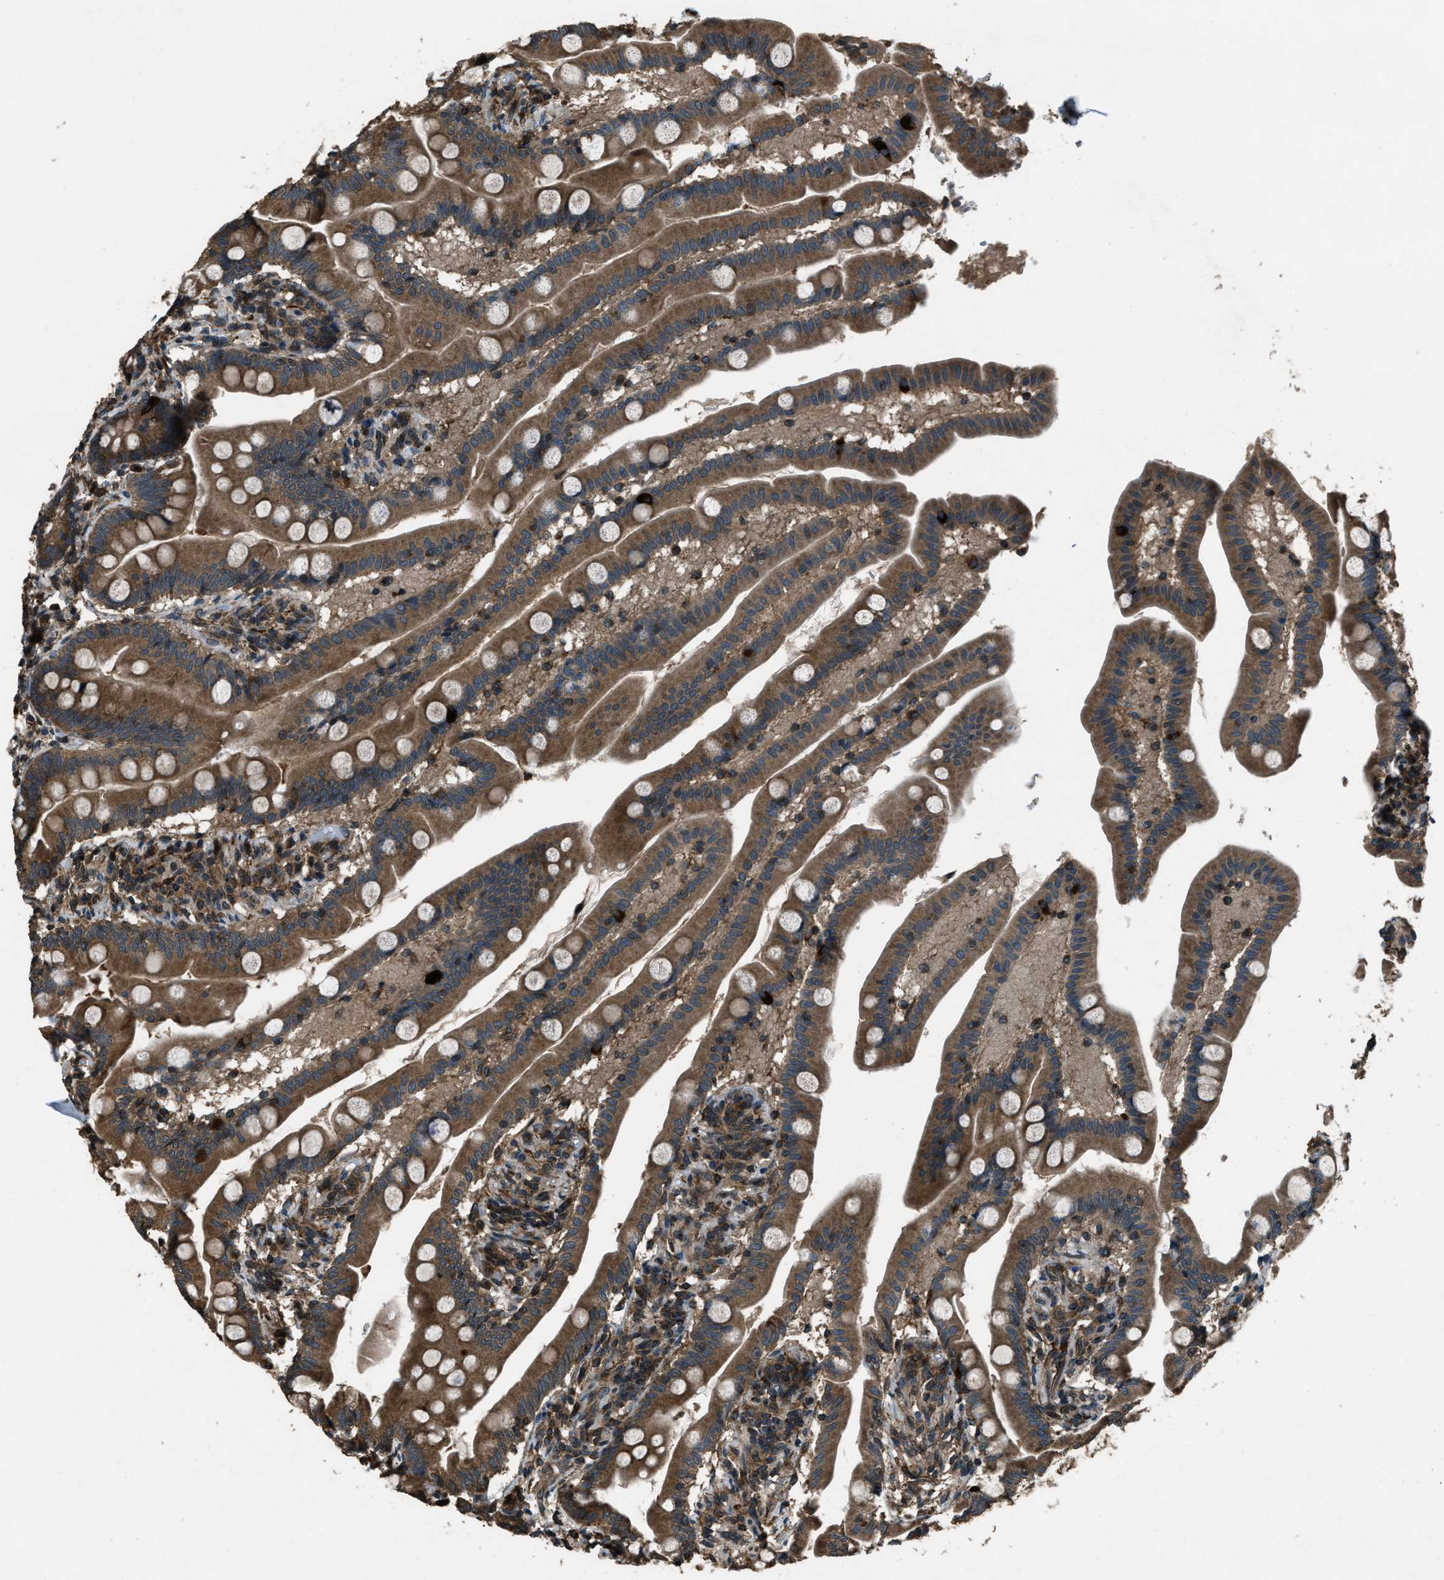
{"staining": {"intensity": "strong", "quantity": ">75%", "location": "cytoplasmic/membranous"}, "tissue": "small intestine", "cell_type": "Glandular cells", "image_type": "normal", "snomed": [{"axis": "morphology", "description": "Normal tissue, NOS"}, {"axis": "topography", "description": "Small intestine"}], "caption": "Strong cytoplasmic/membranous staining for a protein is identified in about >75% of glandular cells of normal small intestine using IHC.", "gene": "TRIM4", "patient": {"sex": "female", "age": 56}}